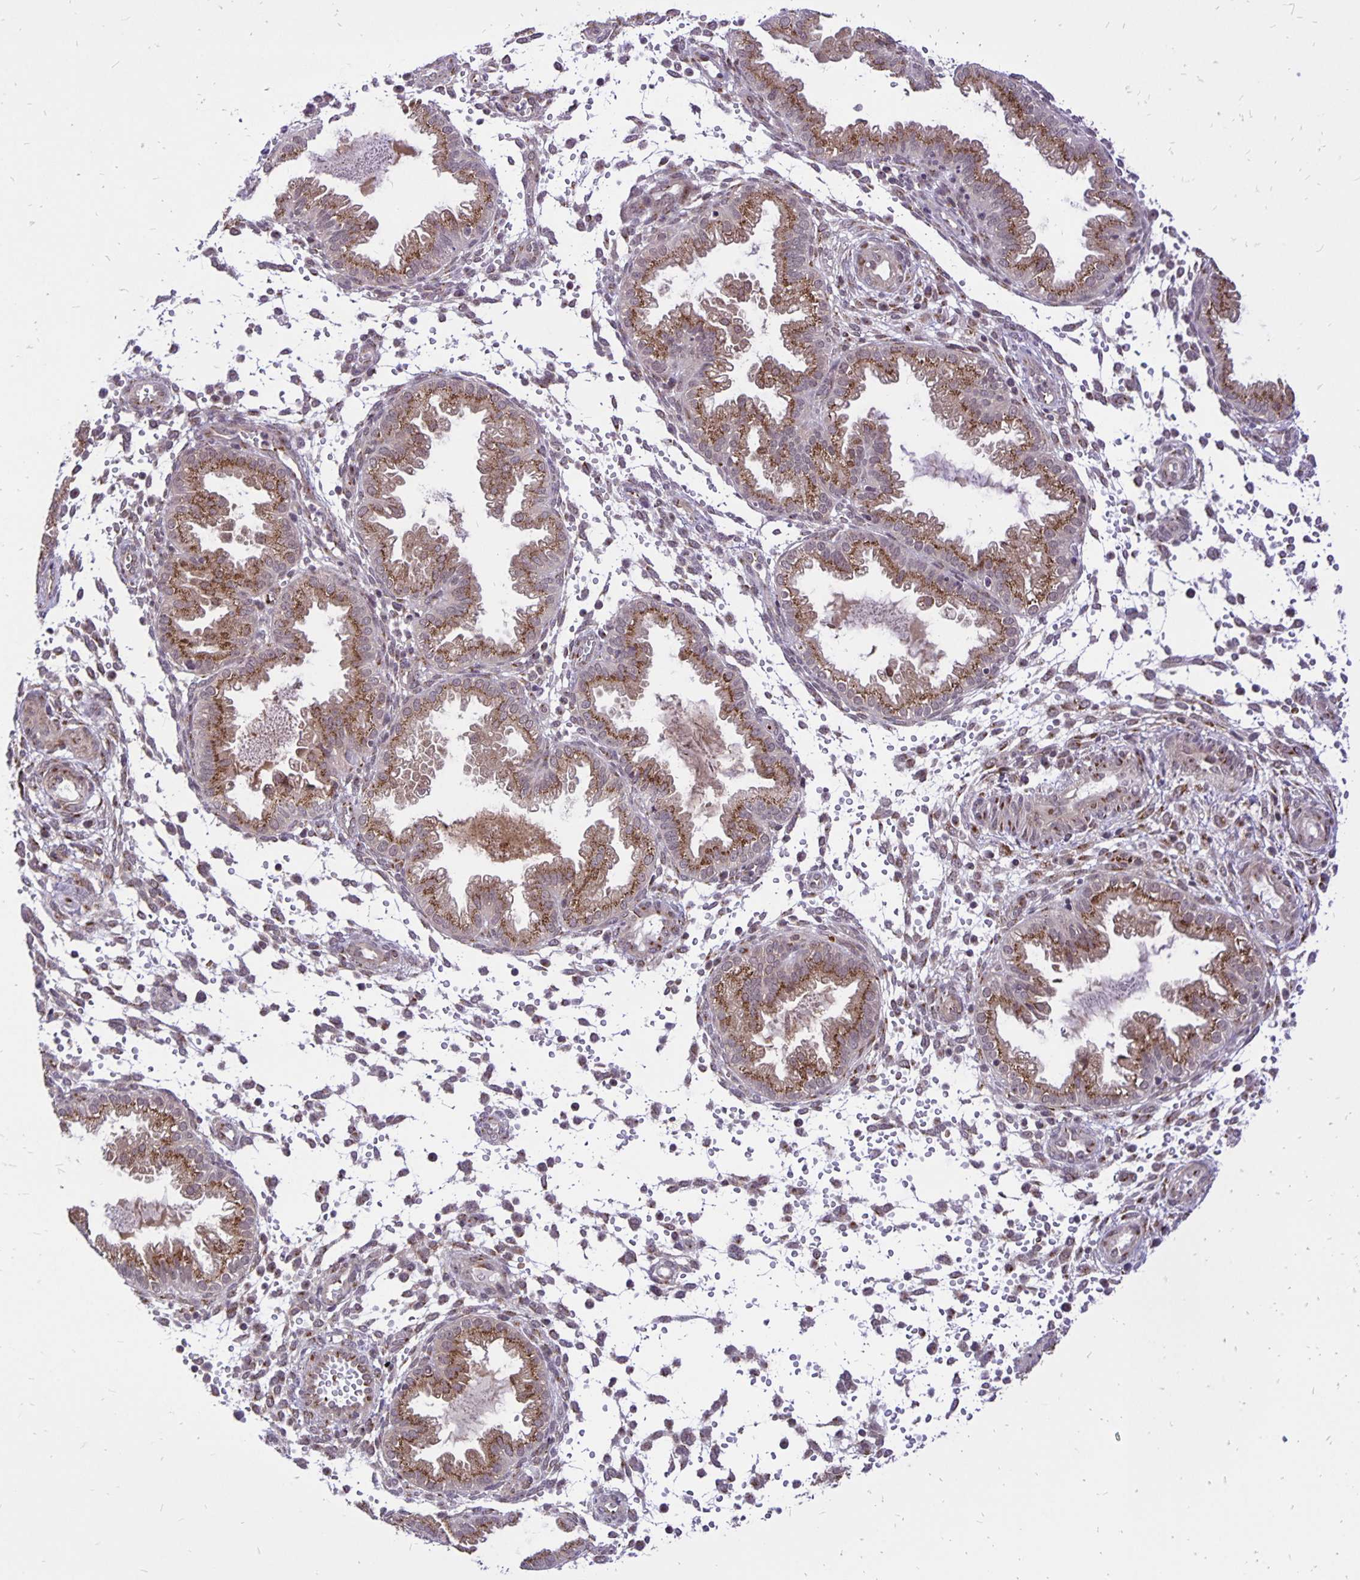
{"staining": {"intensity": "negative", "quantity": "none", "location": "none"}, "tissue": "endometrium", "cell_type": "Cells in endometrial stroma", "image_type": "normal", "snomed": [{"axis": "morphology", "description": "Normal tissue, NOS"}, {"axis": "topography", "description": "Endometrium"}], "caption": "The immunohistochemistry photomicrograph has no significant positivity in cells in endometrial stroma of endometrium.", "gene": "GOLGA5", "patient": {"sex": "female", "age": 33}}